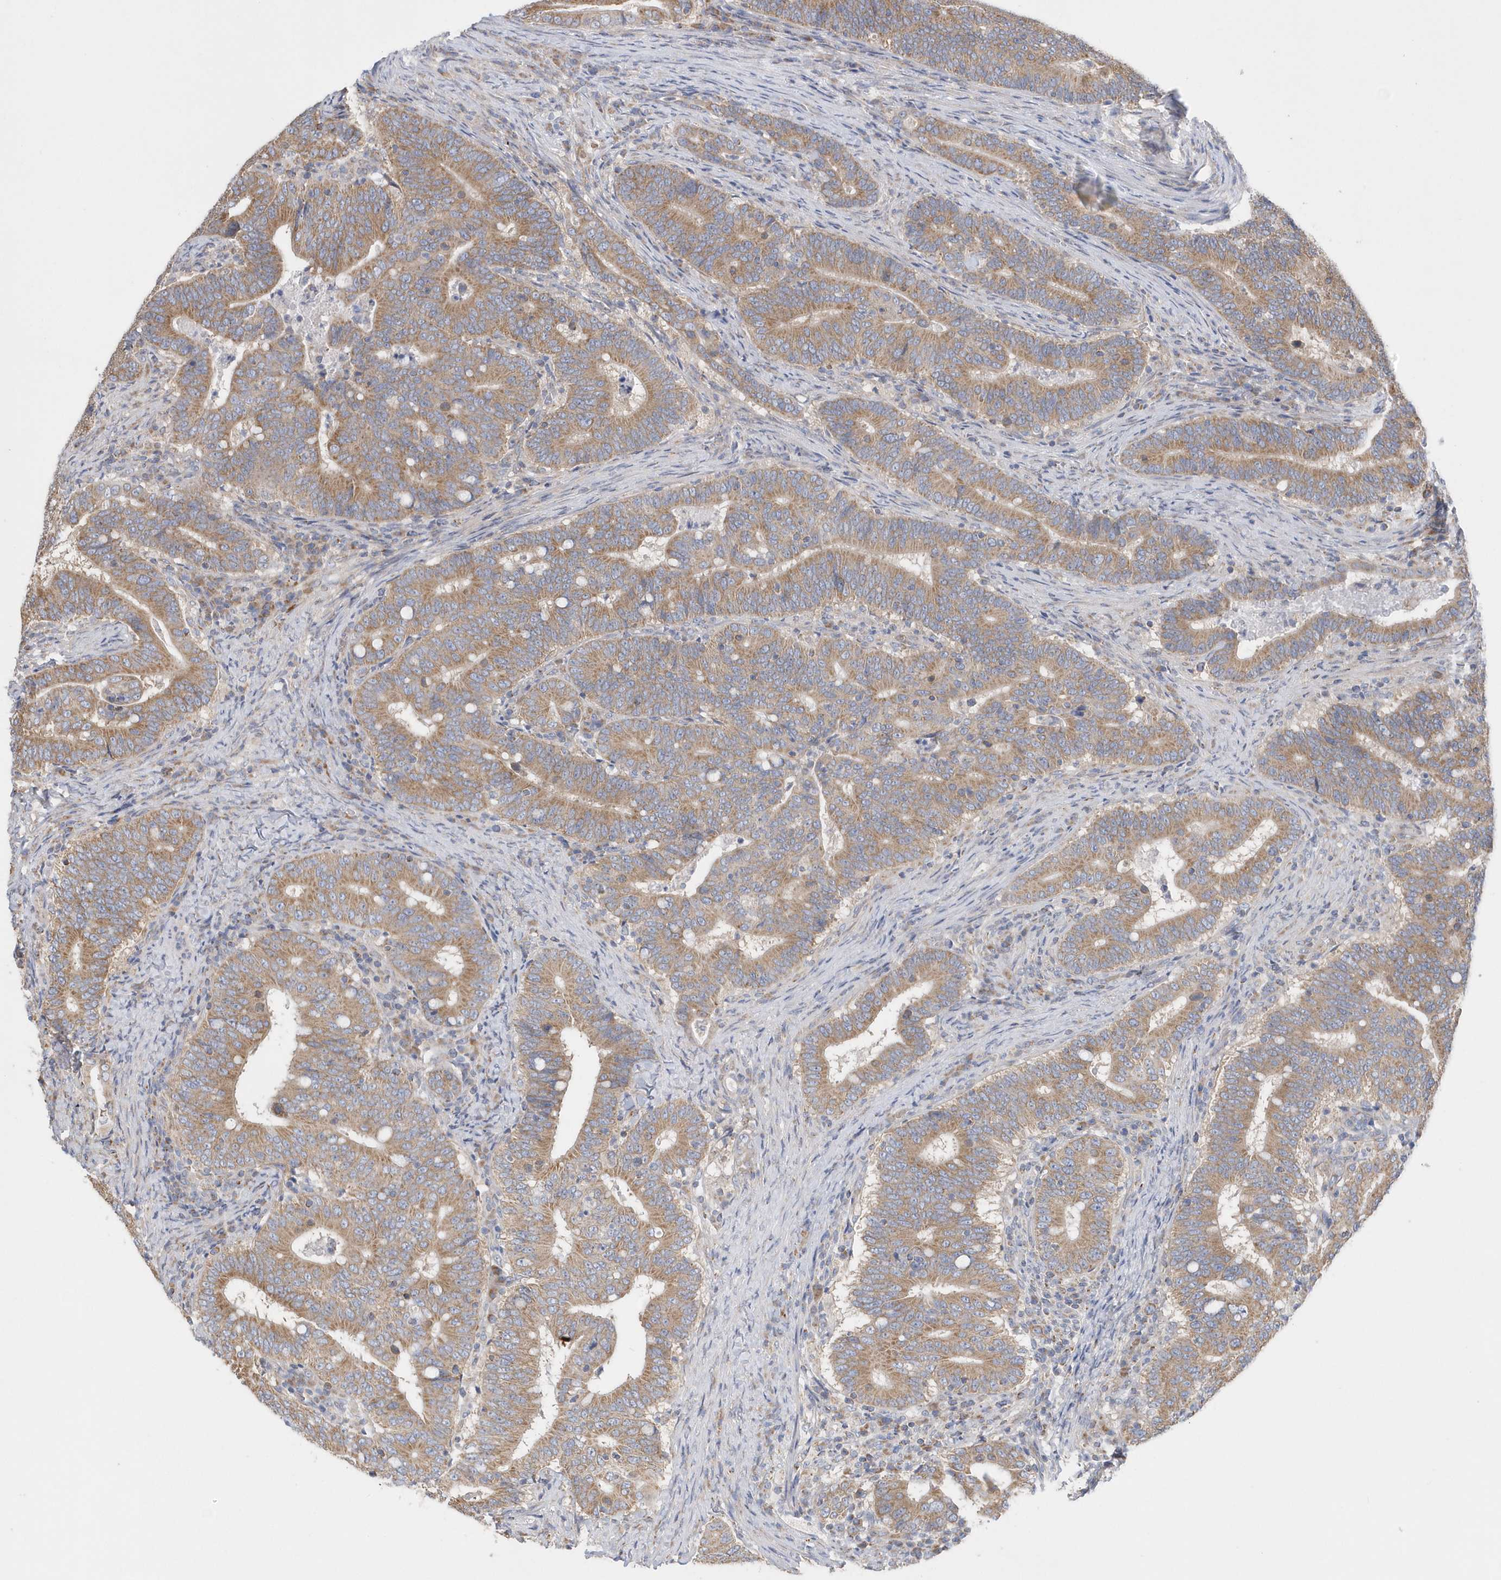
{"staining": {"intensity": "moderate", "quantity": ">75%", "location": "cytoplasmic/membranous"}, "tissue": "colorectal cancer", "cell_type": "Tumor cells", "image_type": "cancer", "snomed": [{"axis": "morphology", "description": "Adenocarcinoma, NOS"}, {"axis": "topography", "description": "Colon"}], "caption": "Moderate cytoplasmic/membranous staining for a protein is appreciated in approximately >75% of tumor cells of colorectal cancer (adenocarcinoma) using IHC.", "gene": "SPATA5", "patient": {"sex": "female", "age": 66}}